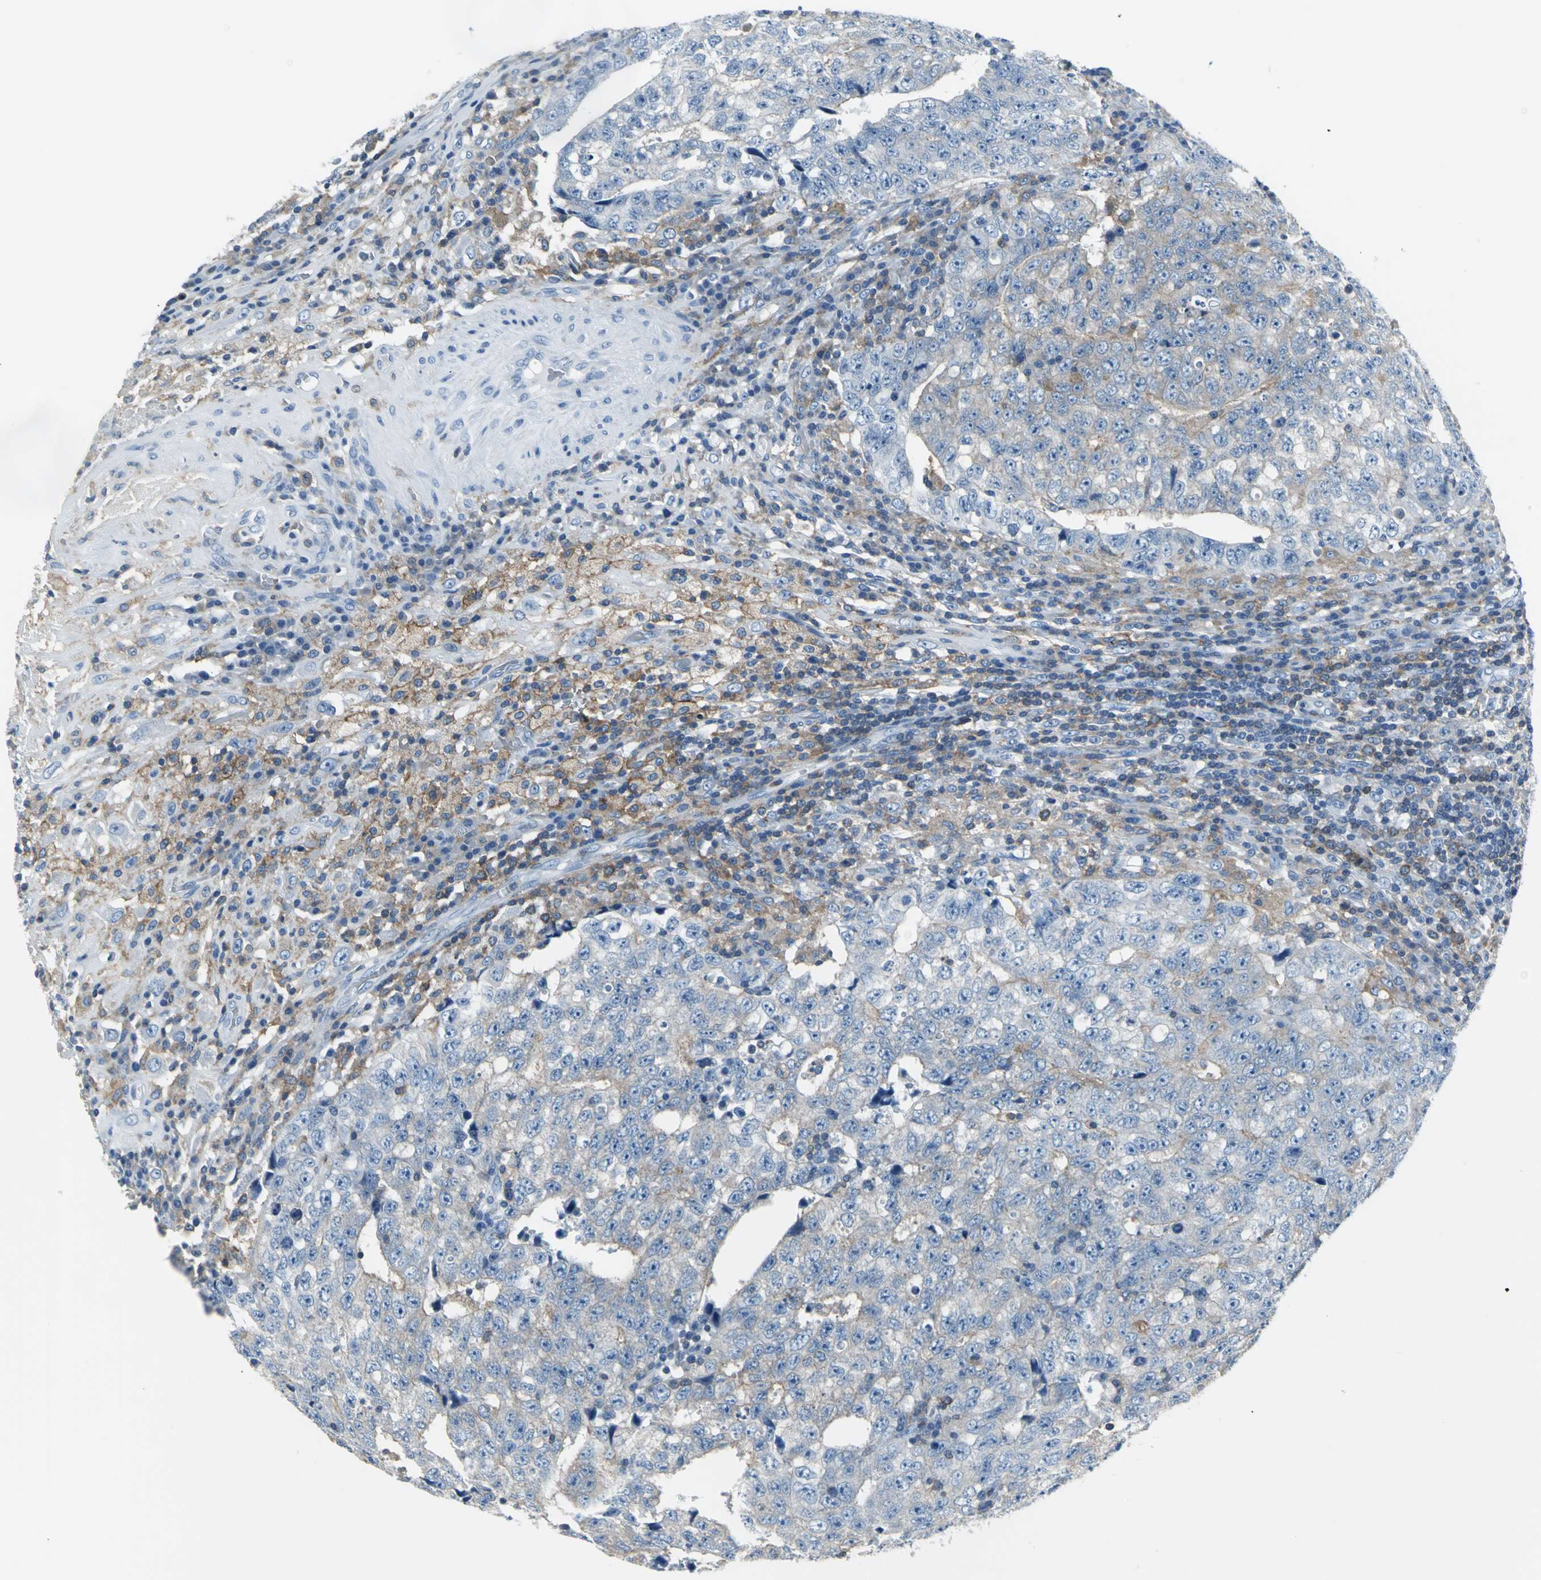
{"staining": {"intensity": "moderate", "quantity": "25%-75%", "location": "cytoplasmic/membranous"}, "tissue": "testis cancer", "cell_type": "Tumor cells", "image_type": "cancer", "snomed": [{"axis": "morphology", "description": "Necrosis, NOS"}, {"axis": "morphology", "description": "Carcinoma, Embryonal, NOS"}, {"axis": "topography", "description": "Testis"}], "caption": "Human testis embryonal carcinoma stained with a protein marker reveals moderate staining in tumor cells.", "gene": "IQGAP2", "patient": {"sex": "male", "age": 19}}